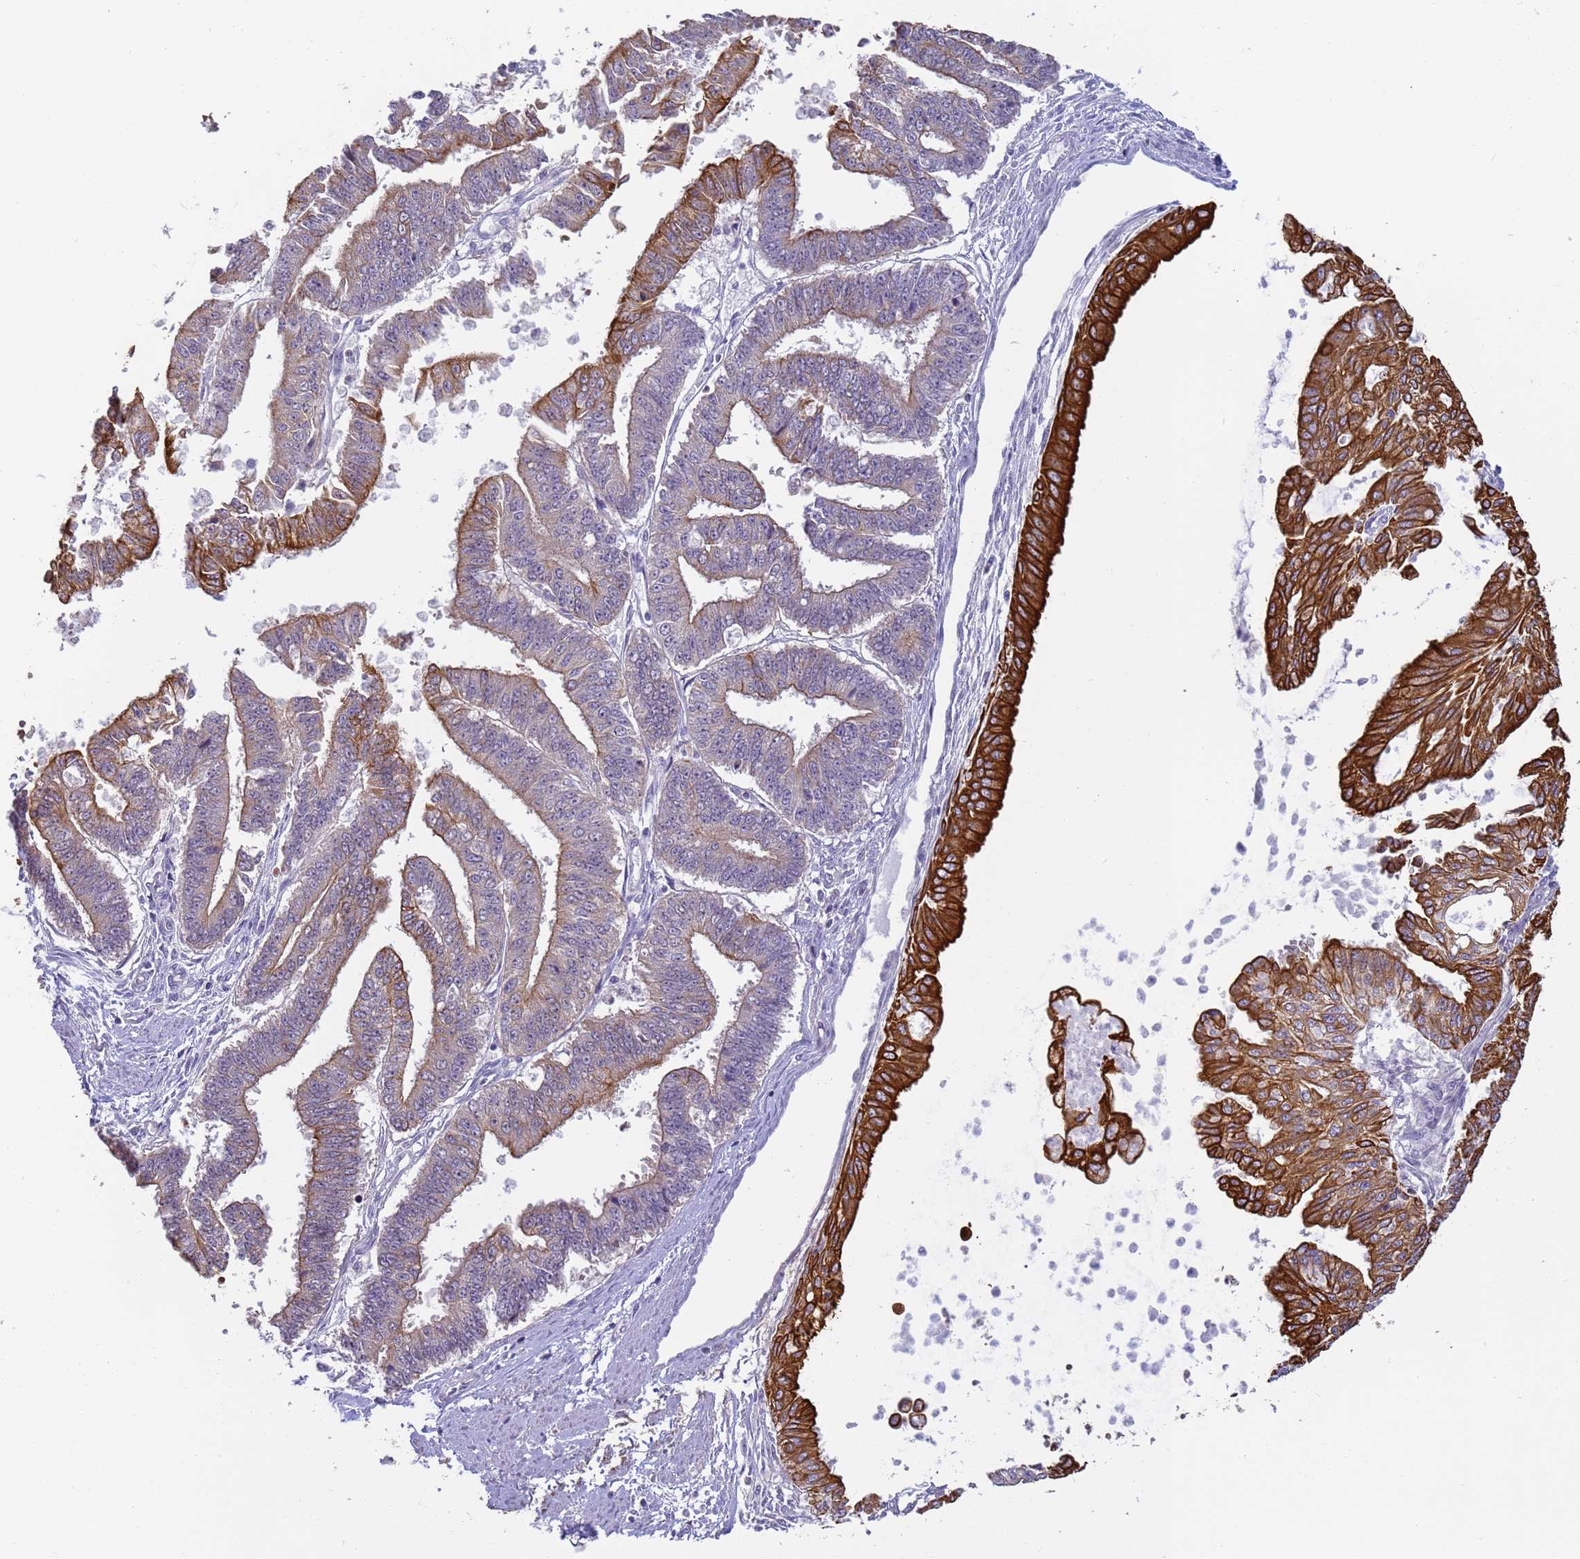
{"staining": {"intensity": "strong", "quantity": "25%-75%", "location": "cytoplasmic/membranous"}, "tissue": "endometrial cancer", "cell_type": "Tumor cells", "image_type": "cancer", "snomed": [{"axis": "morphology", "description": "Adenocarcinoma, NOS"}, {"axis": "topography", "description": "Endometrium"}], "caption": "Immunohistochemistry (IHC) (DAB (3,3'-diaminobenzidine)) staining of adenocarcinoma (endometrial) displays strong cytoplasmic/membranous protein staining in about 25%-75% of tumor cells.", "gene": "VWA3A", "patient": {"sex": "female", "age": 73}}